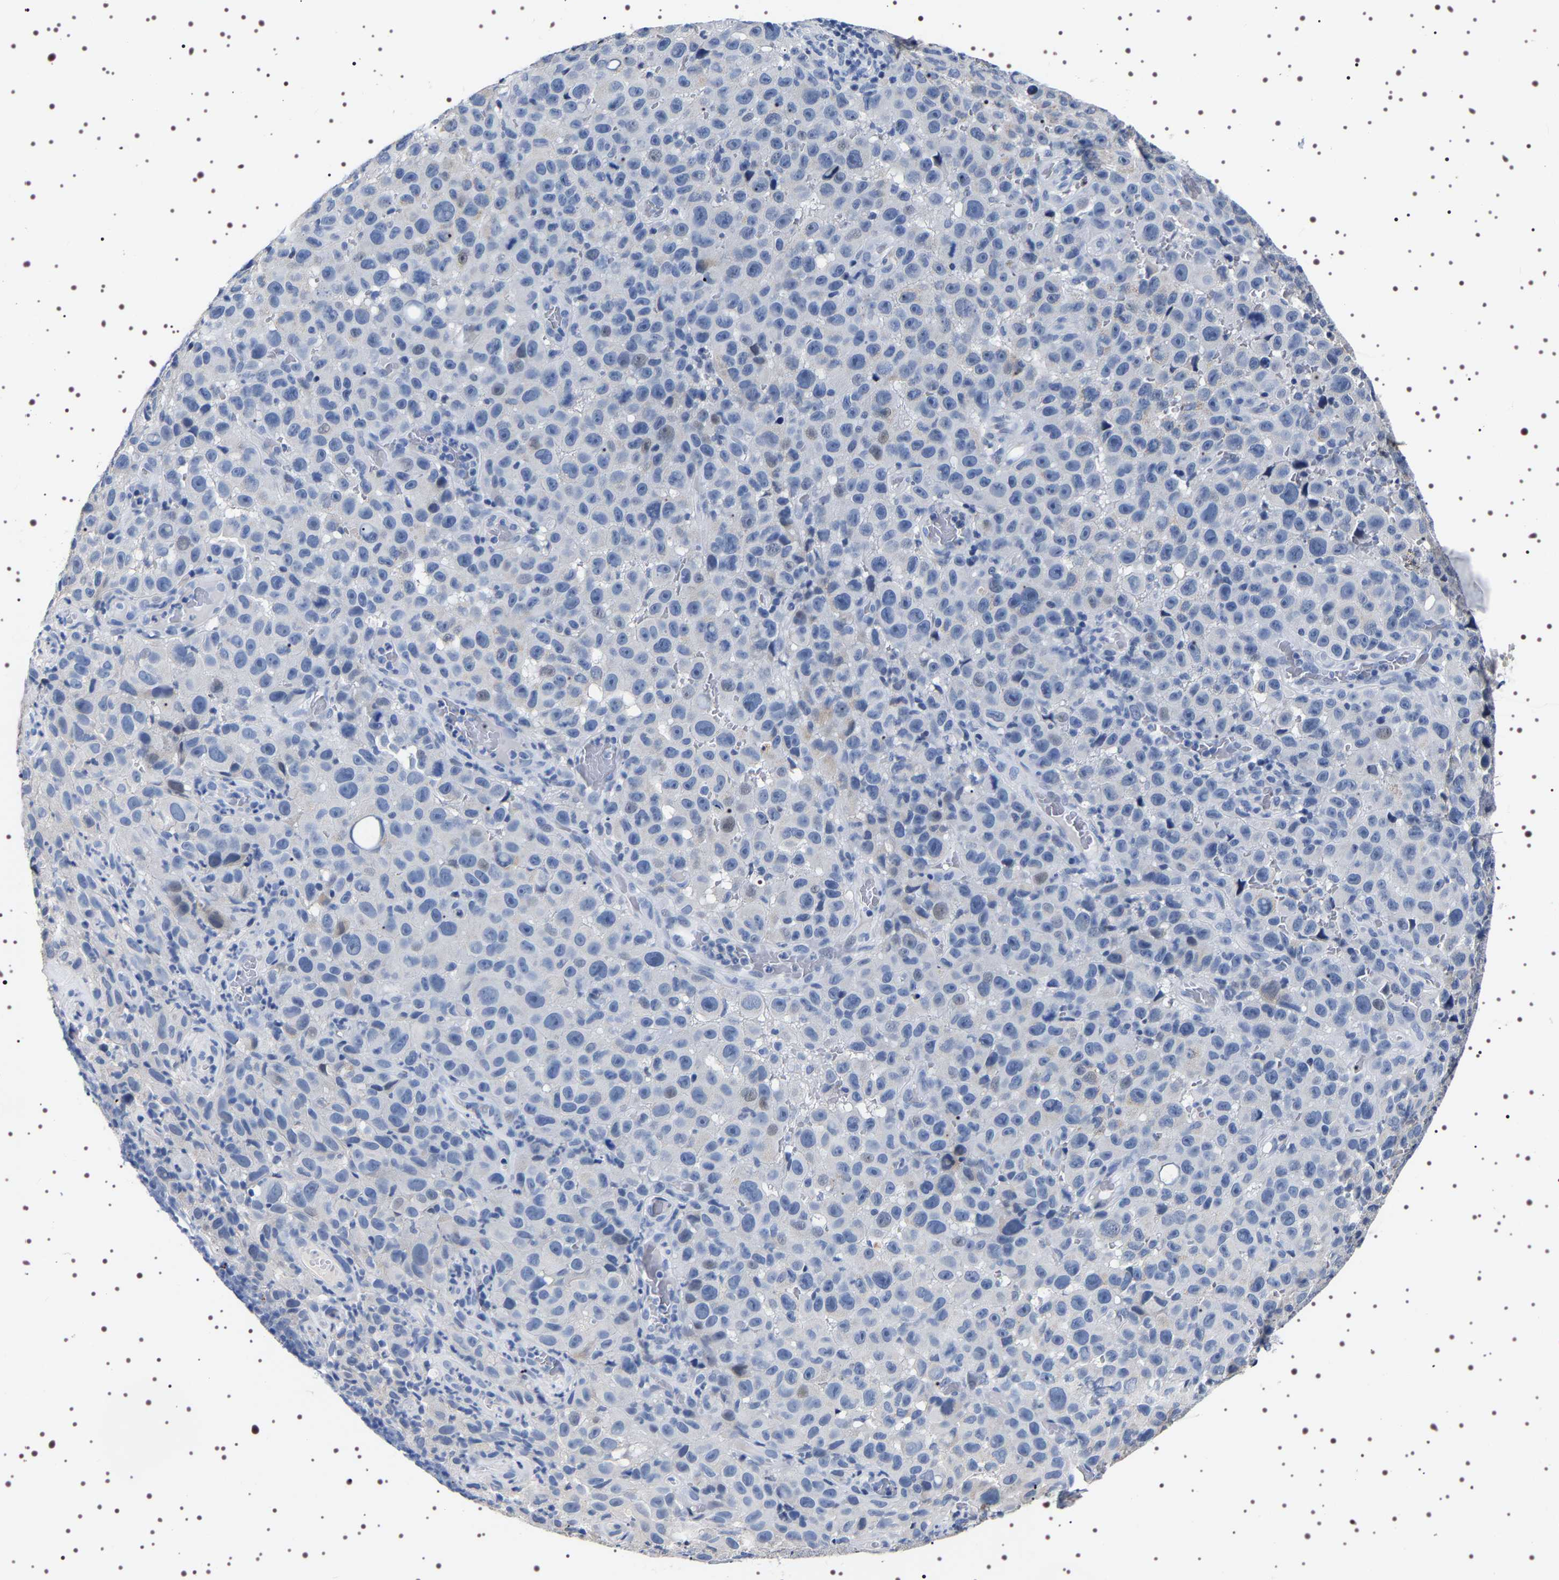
{"staining": {"intensity": "negative", "quantity": "none", "location": "none"}, "tissue": "melanoma", "cell_type": "Tumor cells", "image_type": "cancer", "snomed": [{"axis": "morphology", "description": "Malignant melanoma, NOS"}, {"axis": "topography", "description": "Skin"}], "caption": "Tumor cells show no significant protein expression in malignant melanoma.", "gene": "UBQLN3", "patient": {"sex": "female", "age": 82}}